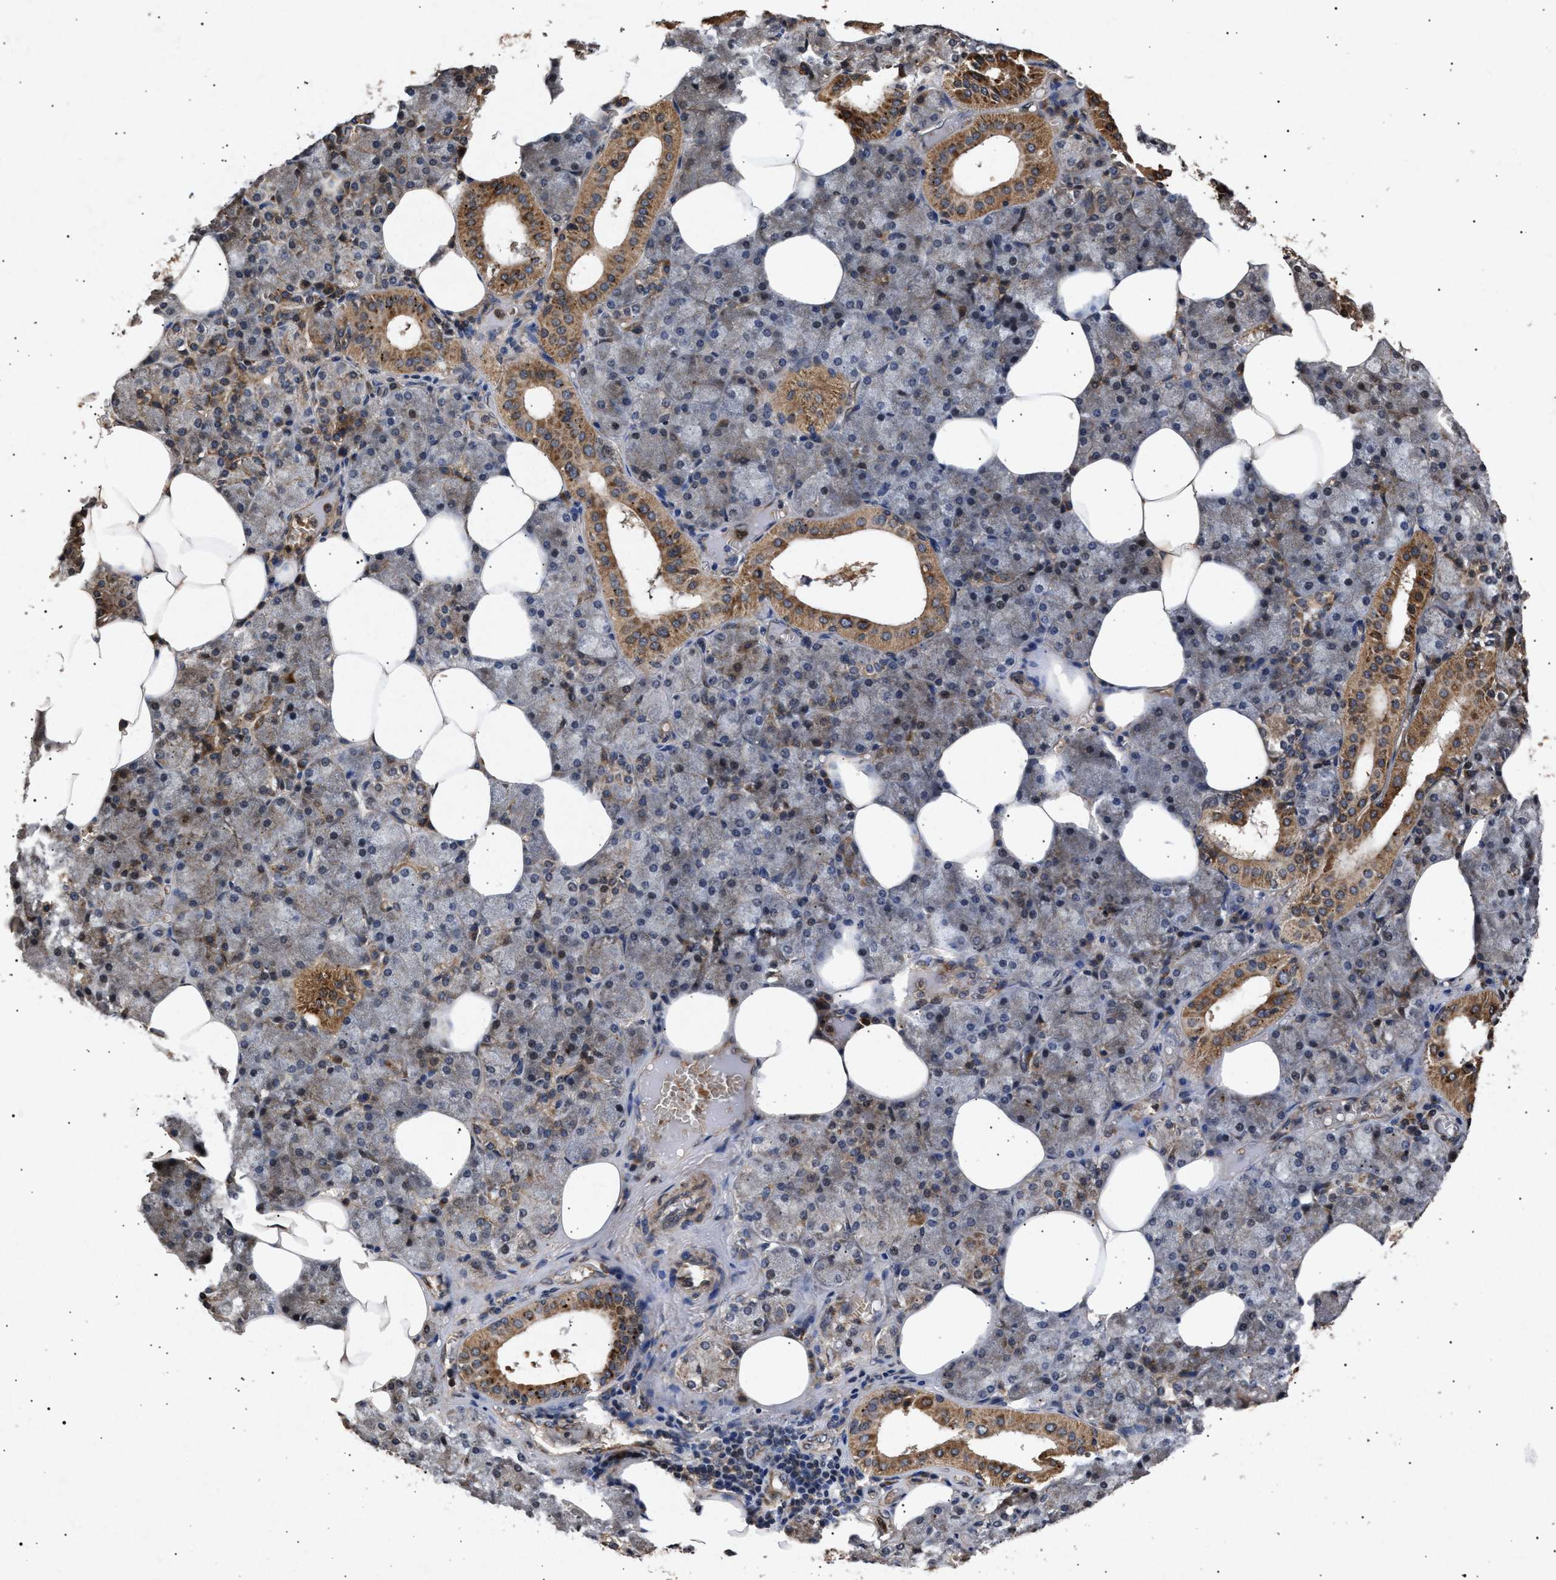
{"staining": {"intensity": "moderate", "quantity": "25%-75%", "location": "cytoplasmic/membranous"}, "tissue": "salivary gland", "cell_type": "Glandular cells", "image_type": "normal", "snomed": [{"axis": "morphology", "description": "Normal tissue, NOS"}, {"axis": "topography", "description": "Salivary gland"}], "caption": "IHC histopathology image of normal salivary gland: human salivary gland stained using IHC exhibits medium levels of moderate protein expression localized specifically in the cytoplasmic/membranous of glandular cells, appearing as a cytoplasmic/membranous brown color.", "gene": "ITGB5", "patient": {"sex": "male", "age": 62}}